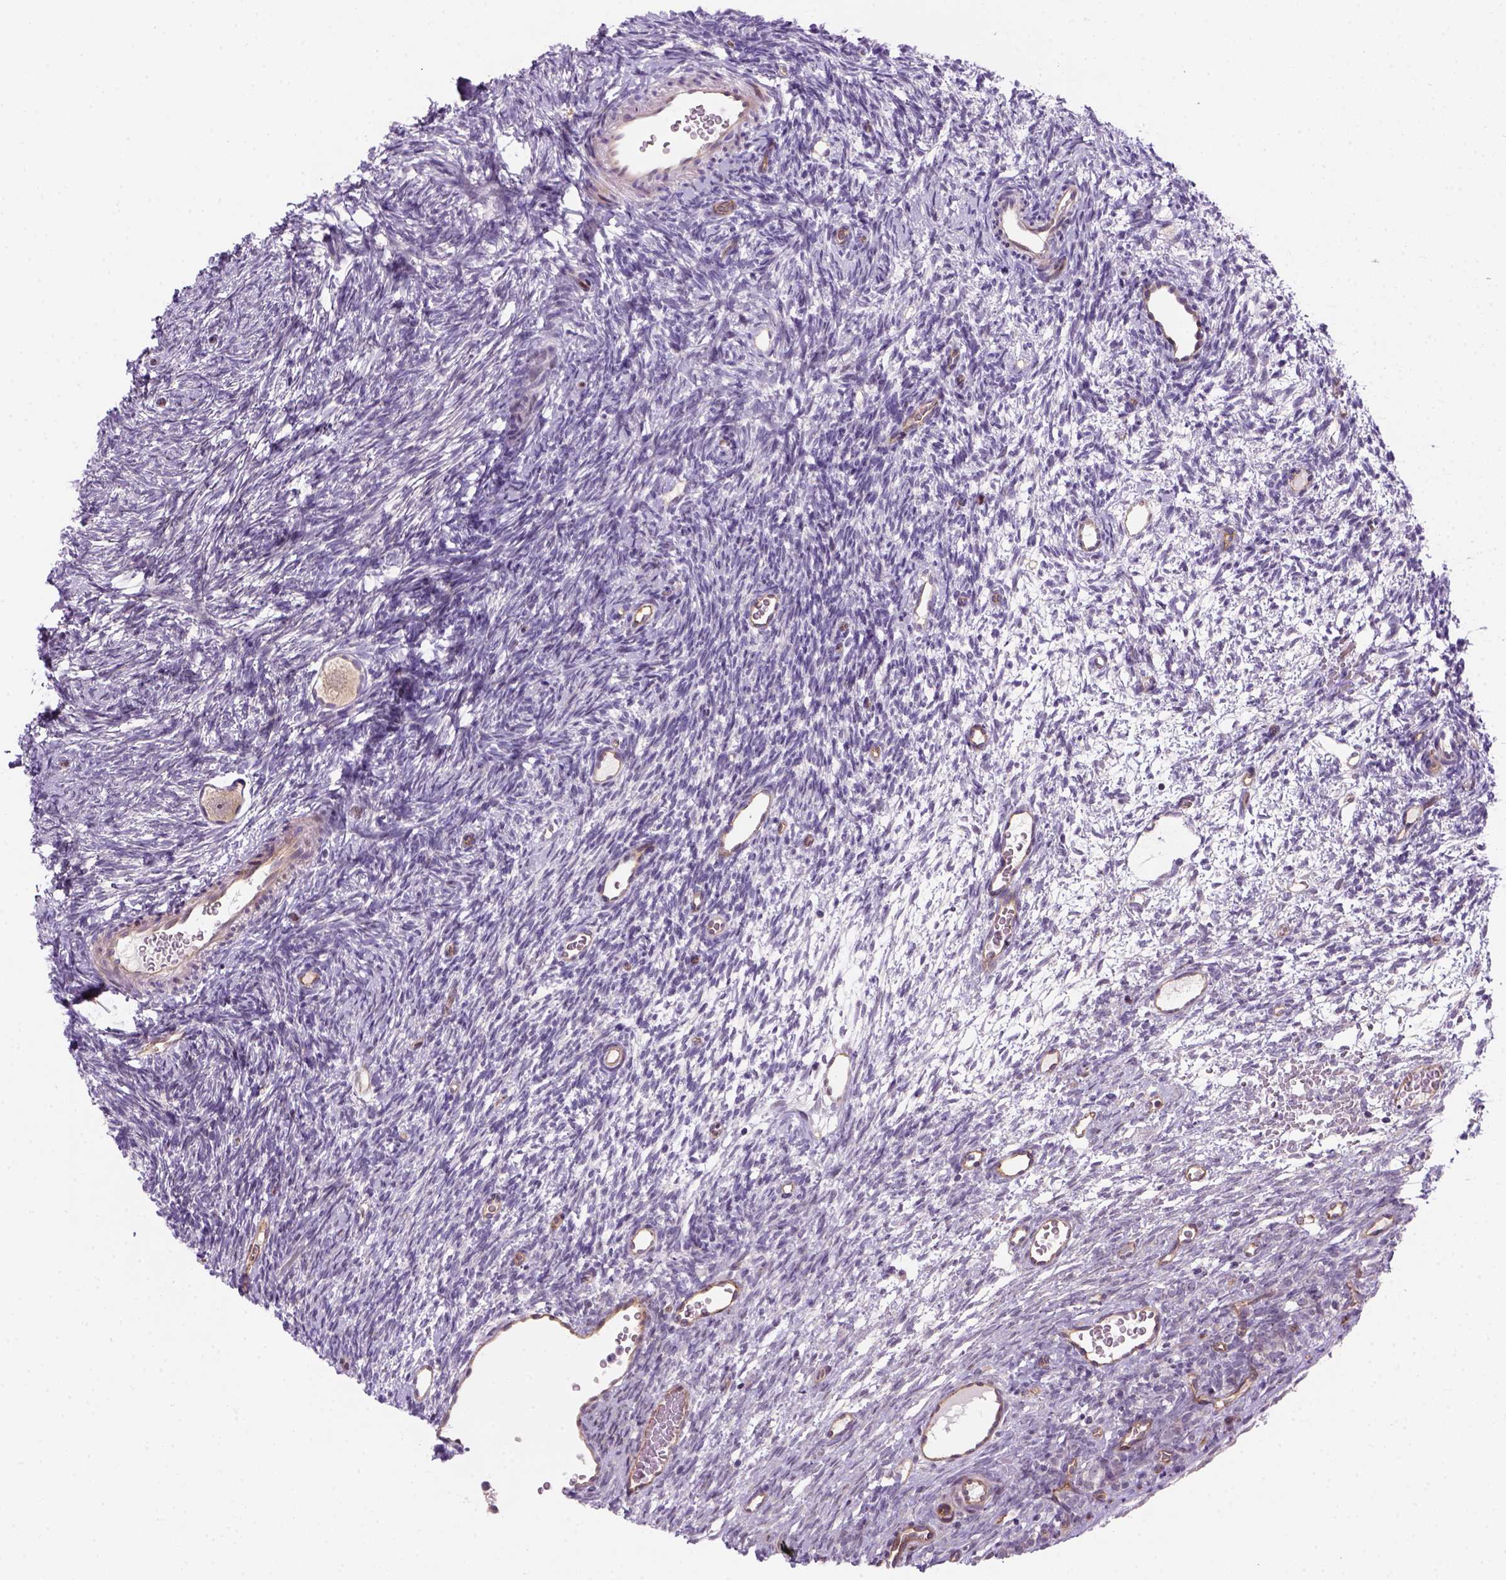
{"staining": {"intensity": "moderate", "quantity": "25%-75%", "location": "cytoplasmic/membranous"}, "tissue": "ovary", "cell_type": "Follicle cells", "image_type": "normal", "snomed": [{"axis": "morphology", "description": "Normal tissue, NOS"}, {"axis": "topography", "description": "Ovary"}], "caption": "A photomicrograph showing moderate cytoplasmic/membranous expression in about 25%-75% of follicle cells in unremarkable ovary, as visualized by brown immunohistochemical staining.", "gene": "VSTM5", "patient": {"sex": "female", "age": 34}}